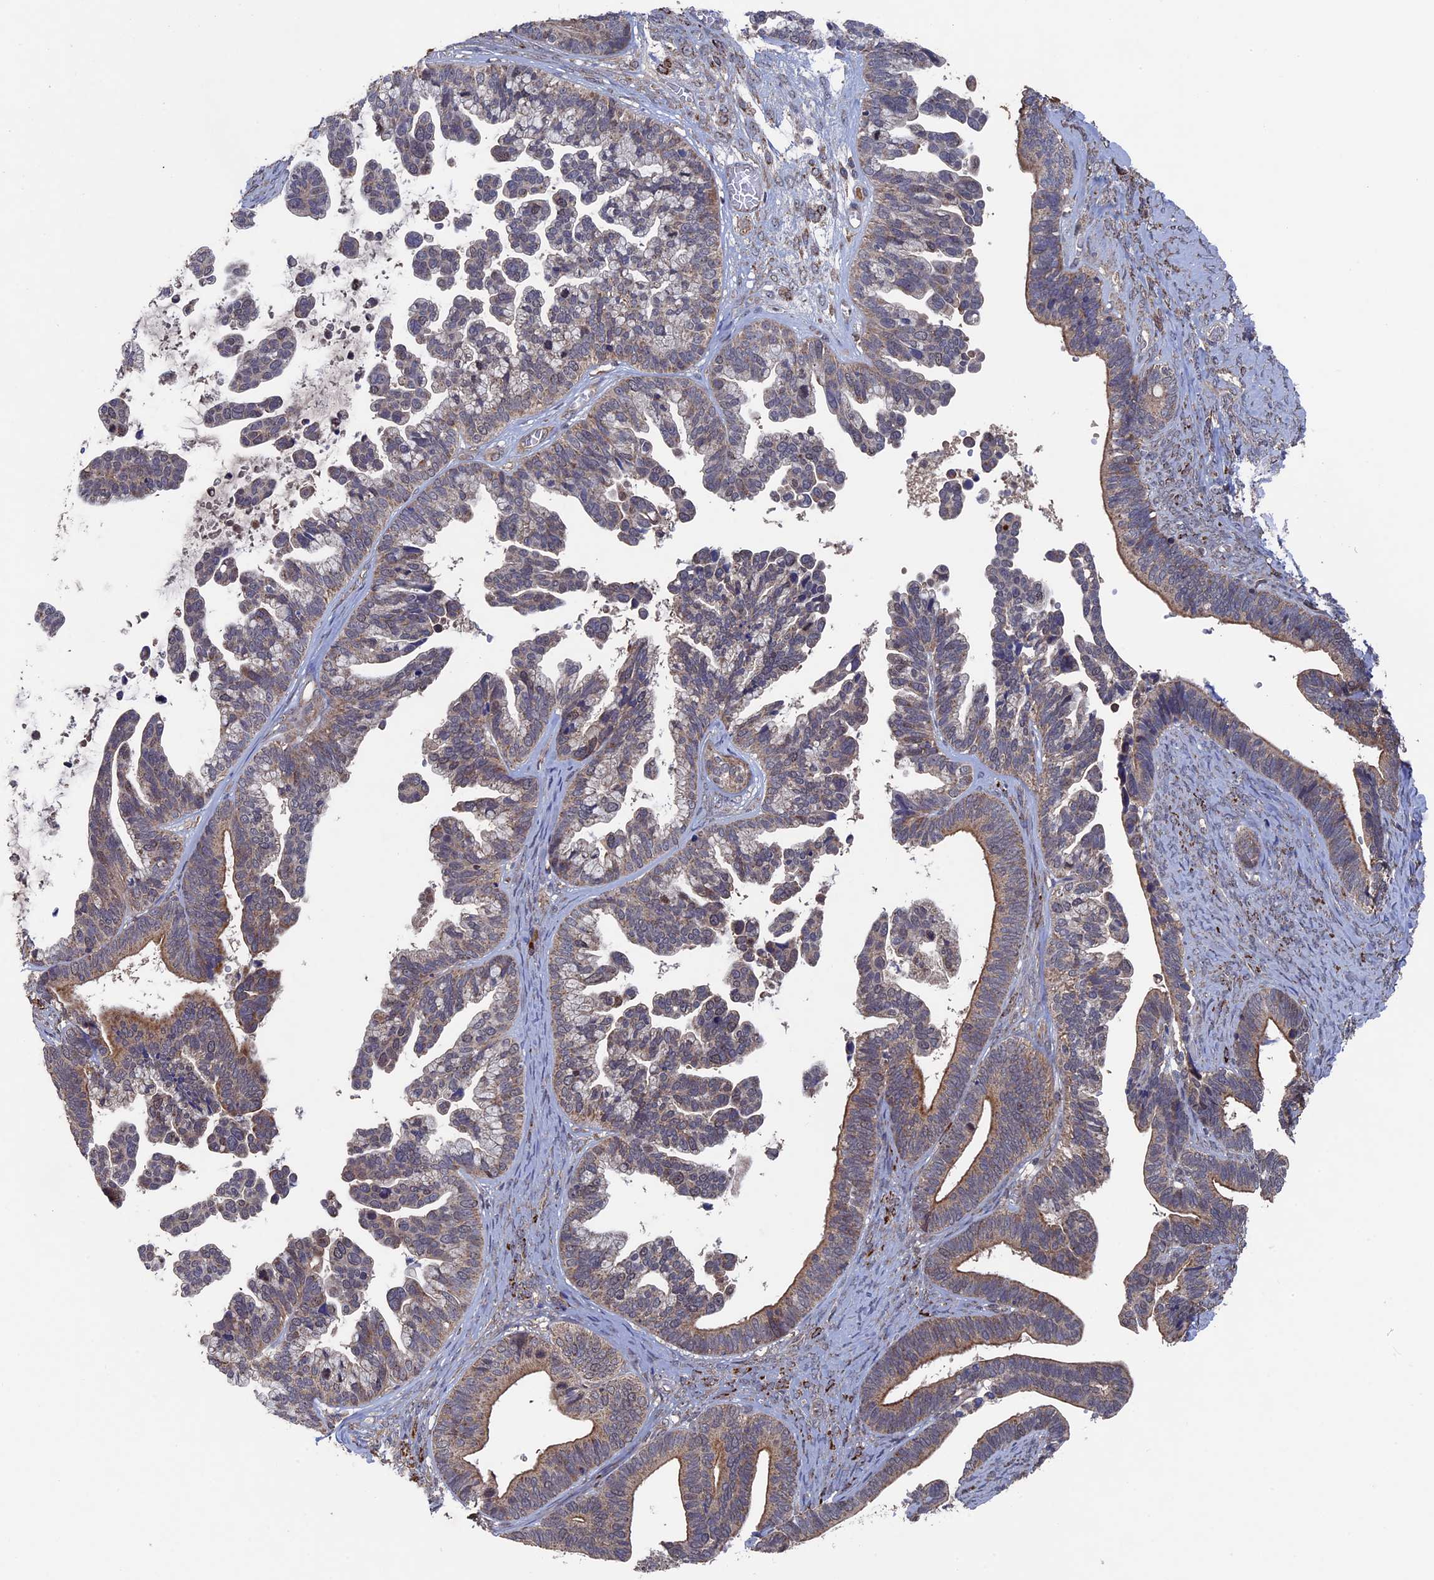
{"staining": {"intensity": "moderate", "quantity": "25%-75%", "location": "cytoplasmic/membranous"}, "tissue": "ovarian cancer", "cell_type": "Tumor cells", "image_type": "cancer", "snomed": [{"axis": "morphology", "description": "Cystadenocarcinoma, serous, NOS"}, {"axis": "topography", "description": "Ovary"}], "caption": "A high-resolution photomicrograph shows immunohistochemistry (IHC) staining of ovarian serous cystadenocarcinoma, which demonstrates moderate cytoplasmic/membranous positivity in about 25%-75% of tumor cells.", "gene": "RAB15", "patient": {"sex": "female", "age": 56}}